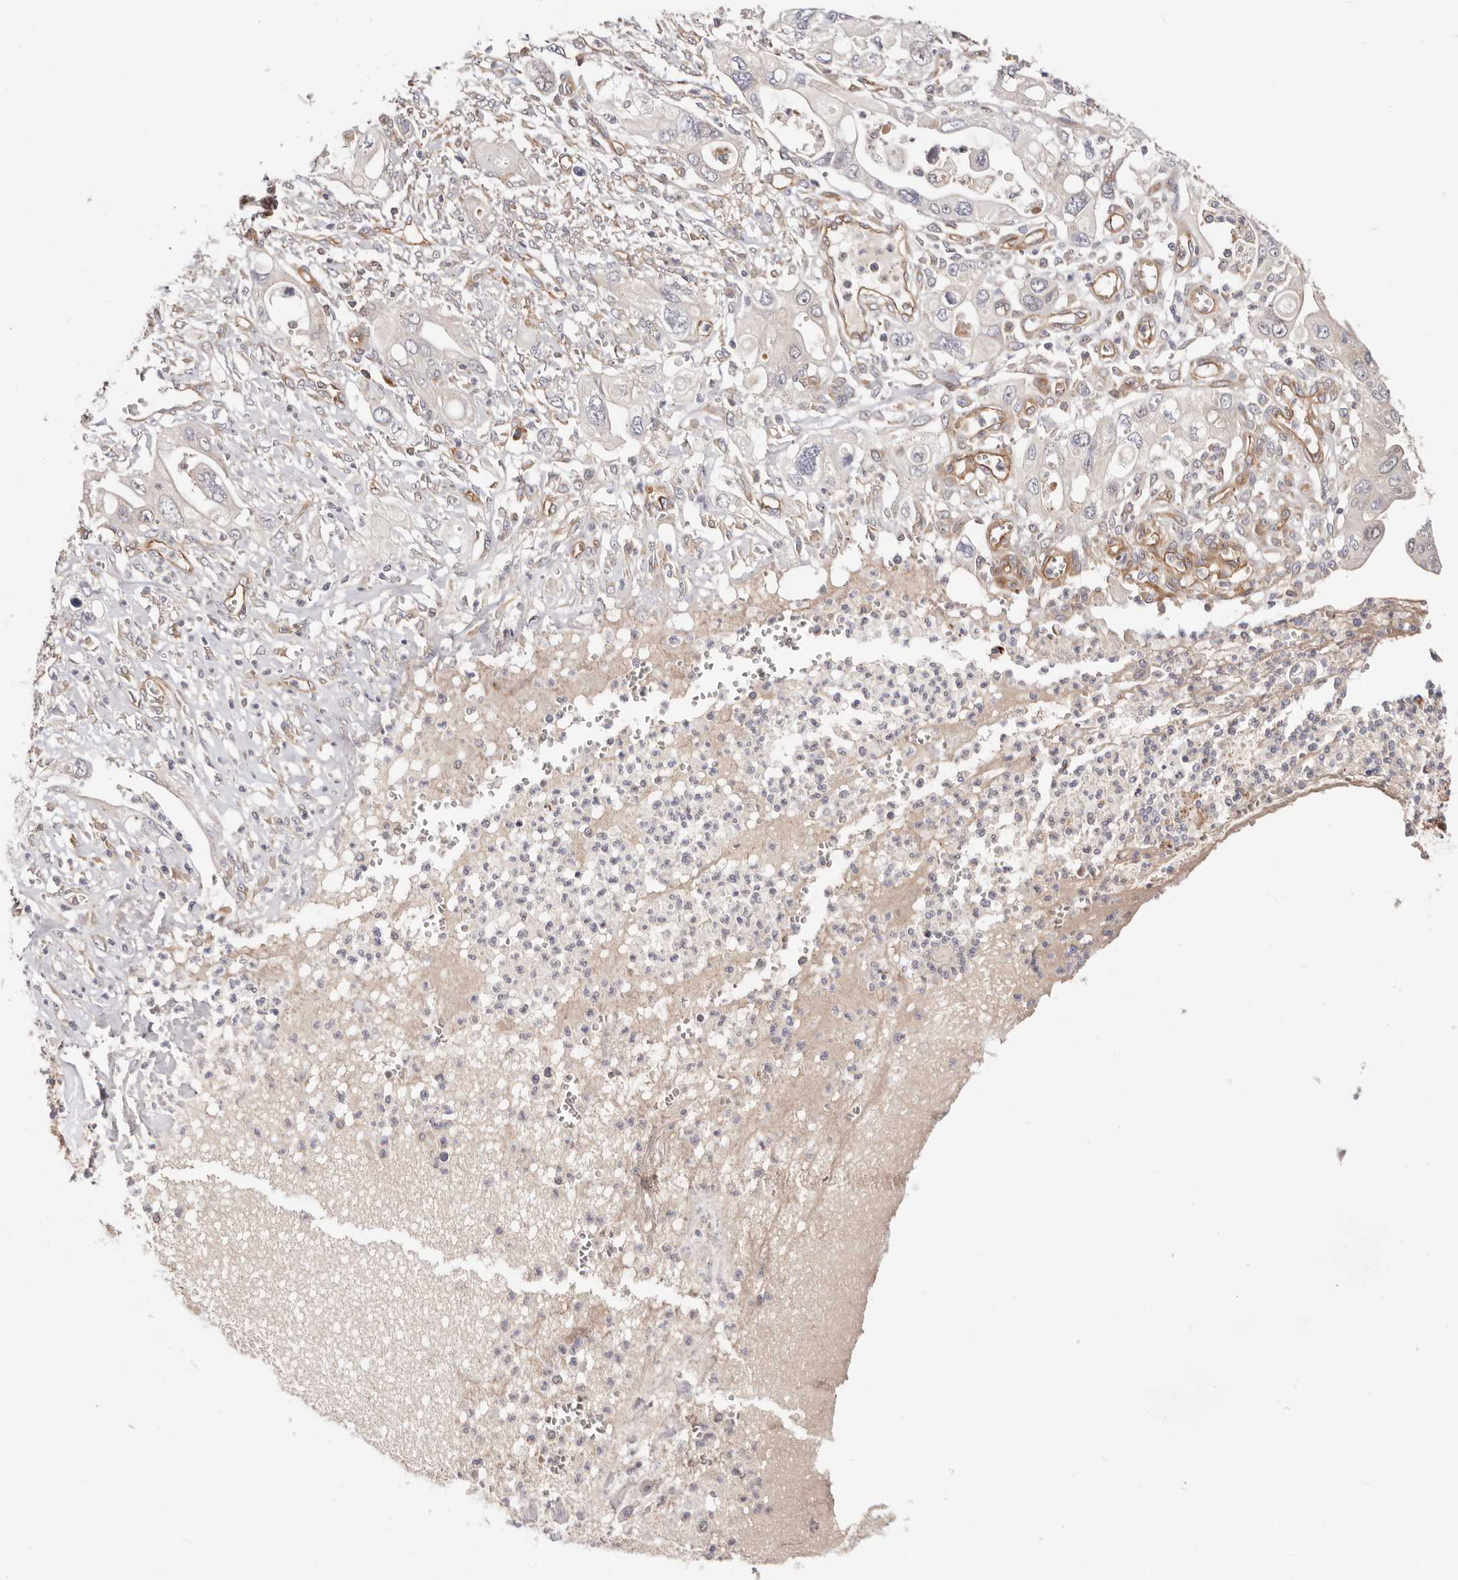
{"staining": {"intensity": "negative", "quantity": "none", "location": "none"}, "tissue": "pancreatic cancer", "cell_type": "Tumor cells", "image_type": "cancer", "snomed": [{"axis": "morphology", "description": "Adenocarcinoma, NOS"}, {"axis": "topography", "description": "Pancreas"}], "caption": "Immunohistochemistry photomicrograph of human adenocarcinoma (pancreatic) stained for a protein (brown), which reveals no expression in tumor cells.", "gene": "MACF1", "patient": {"sex": "male", "age": 68}}